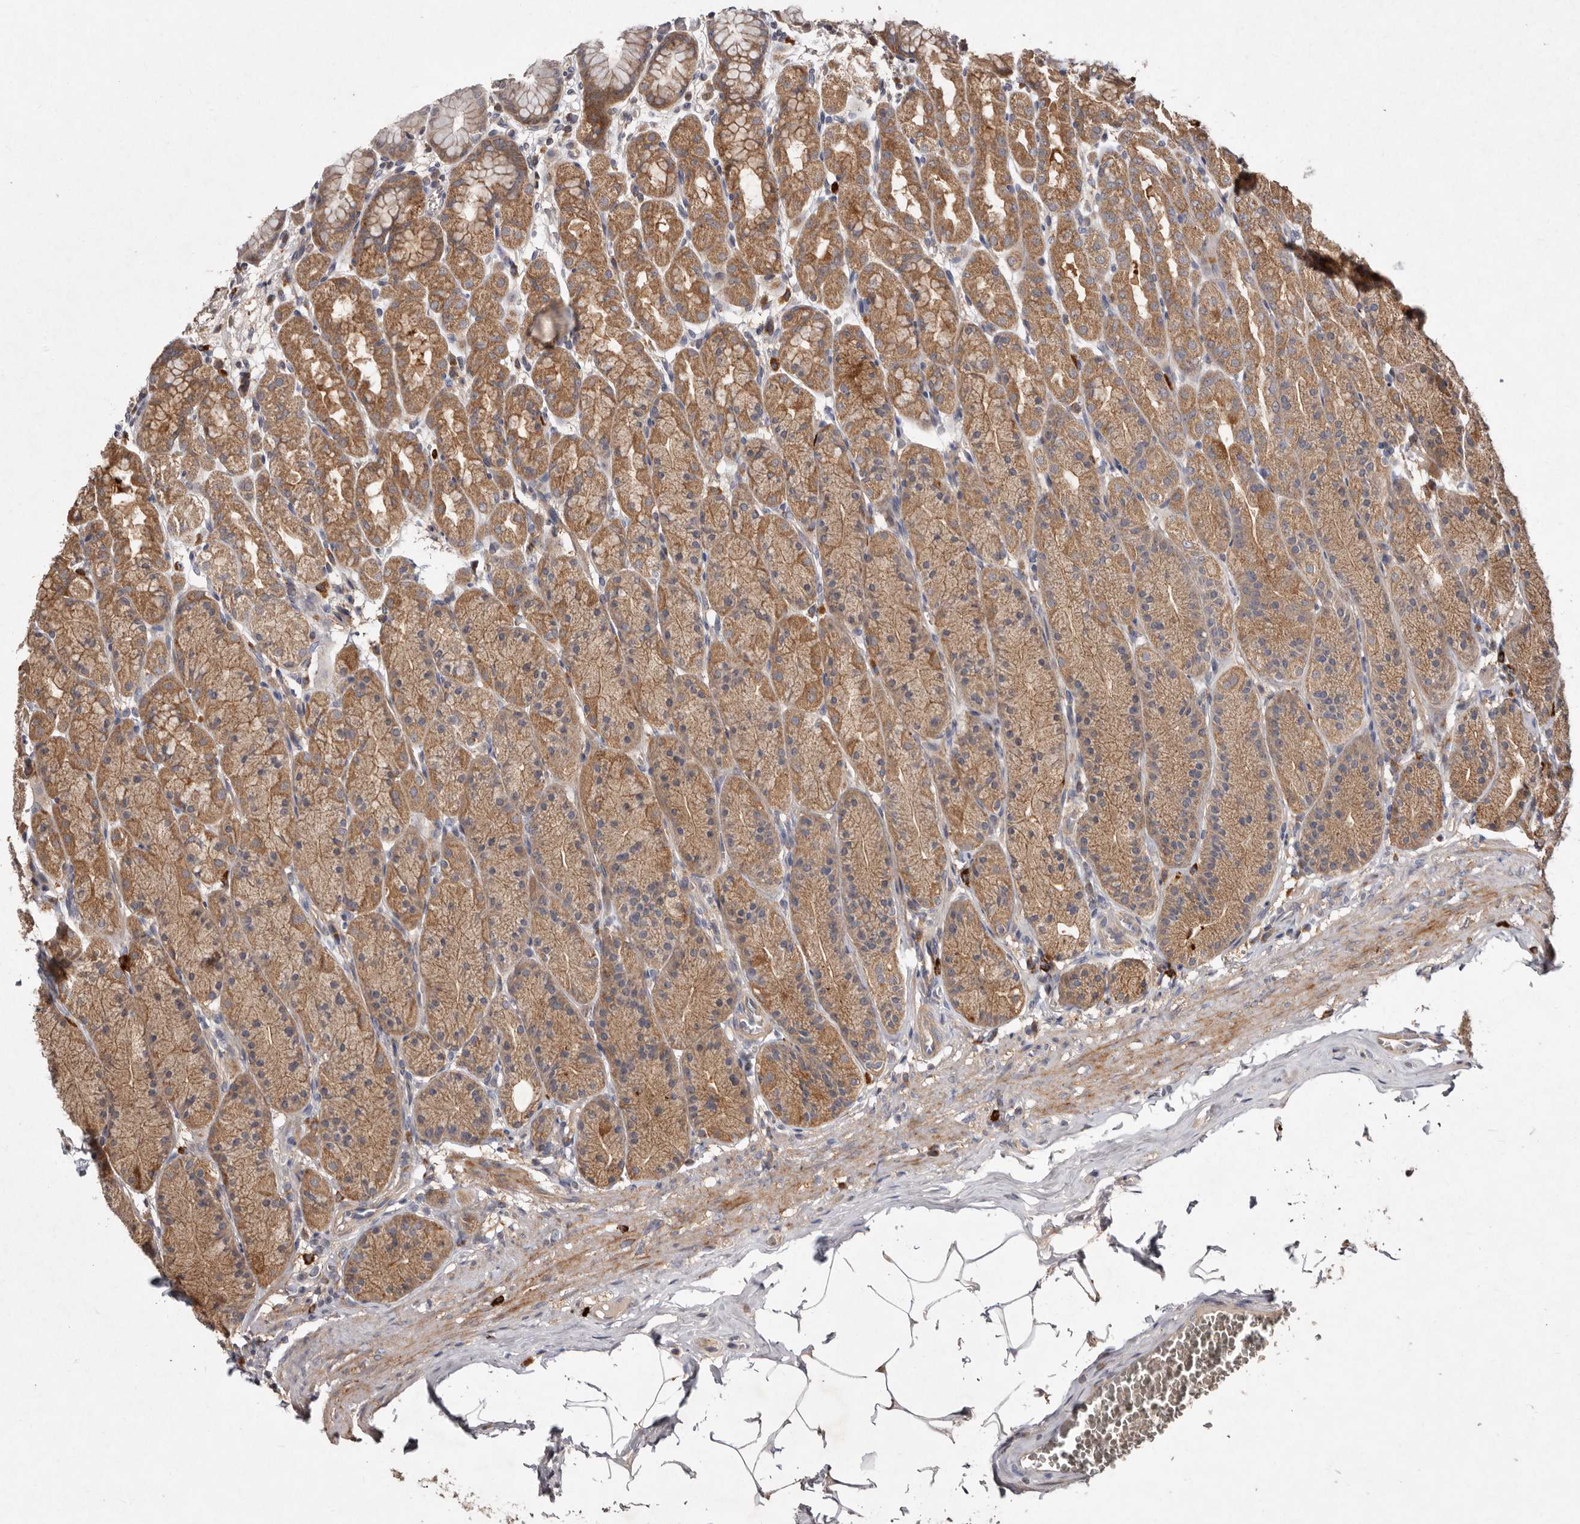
{"staining": {"intensity": "moderate", "quantity": ">75%", "location": "cytoplasmic/membranous"}, "tissue": "stomach", "cell_type": "Glandular cells", "image_type": "normal", "snomed": [{"axis": "morphology", "description": "Normal tissue, NOS"}, {"axis": "topography", "description": "Stomach"}], "caption": "Protein positivity by immunohistochemistry (IHC) reveals moderate cytoplasmic/membranous staining in approximately >75% of glandular cells in normal stomach.", "gene": "GOT1L1", "patient": {"sex": "male", "age": 42}}